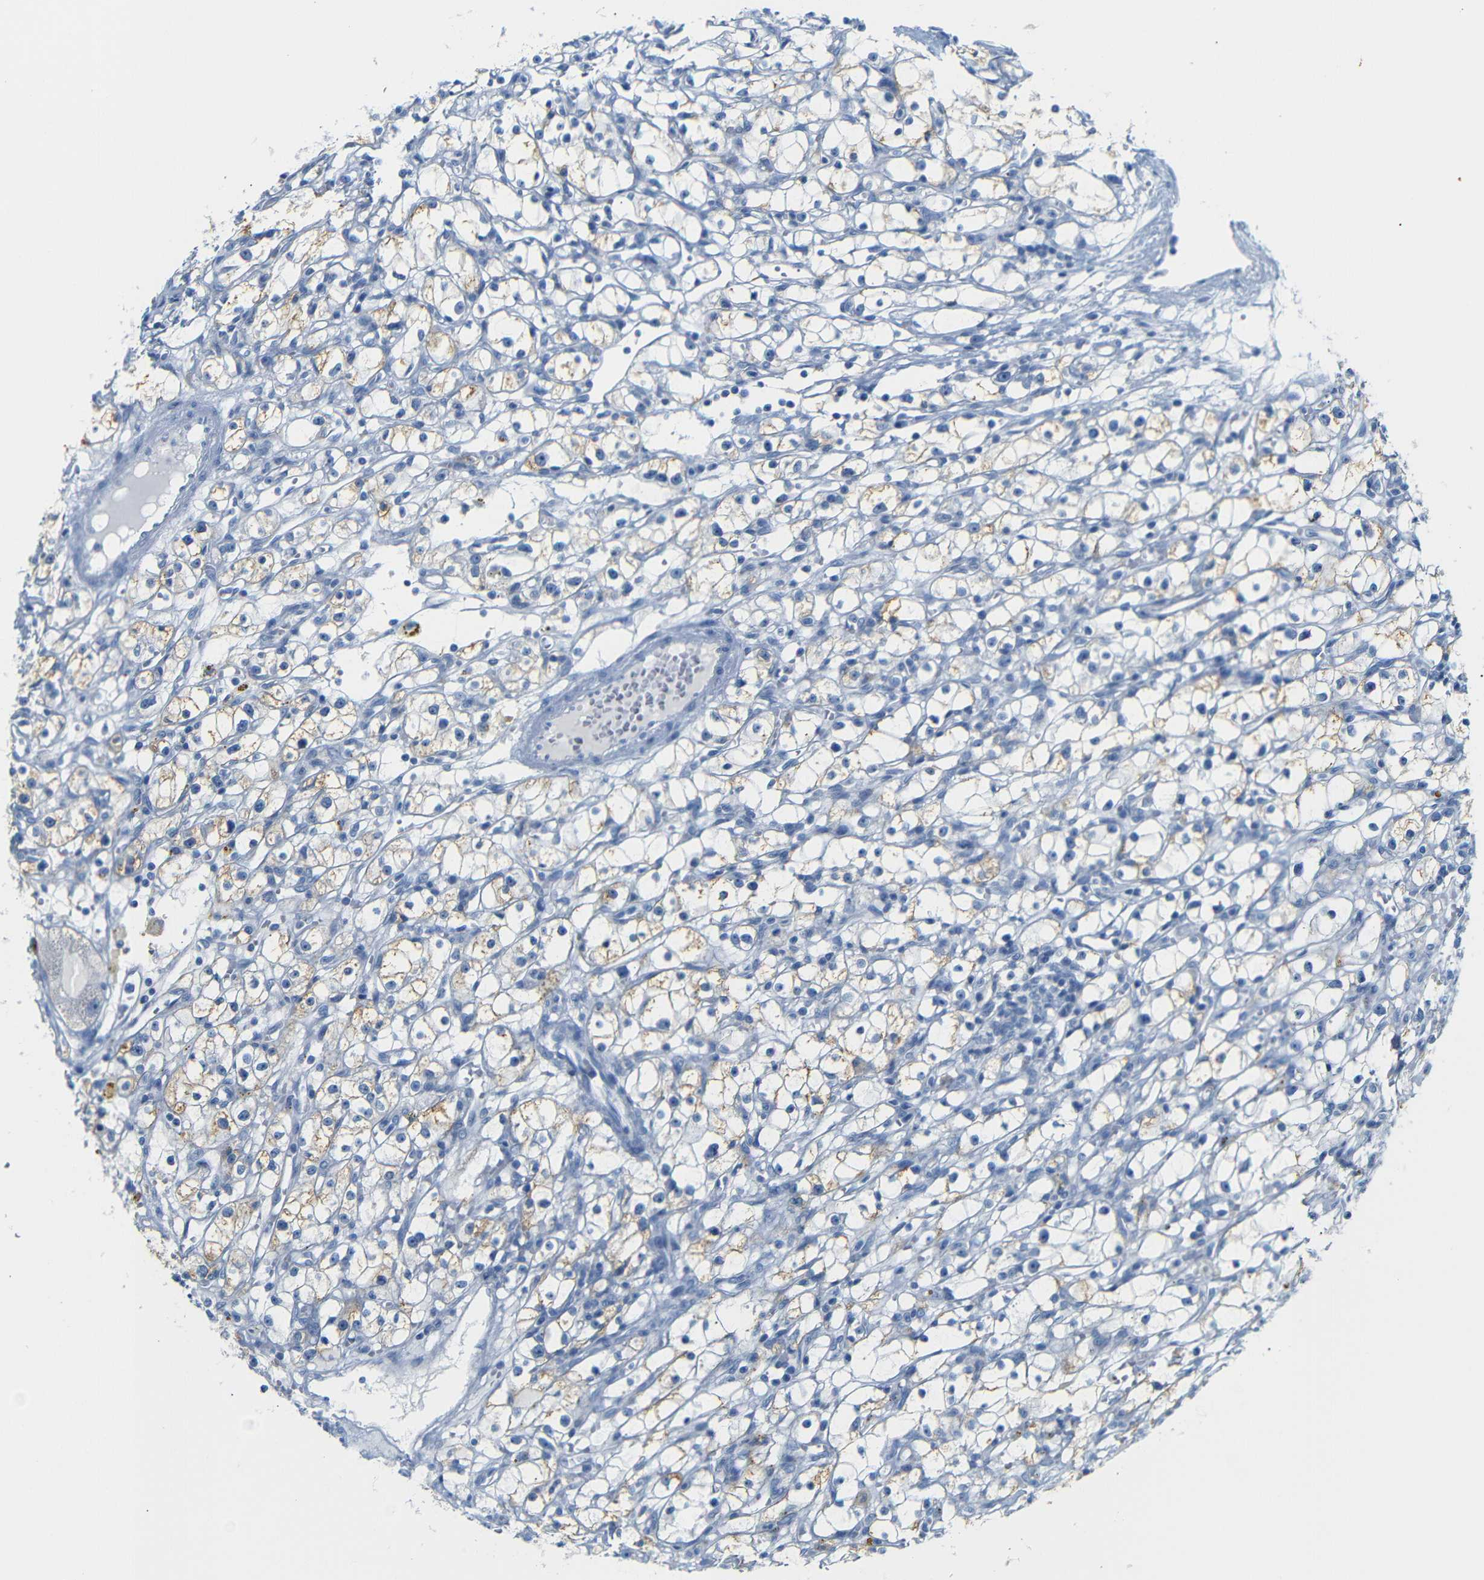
{"staining": {"intensity": "weak", "quantity": "25%-75%", "location": "cytoplasmic/membranous"}, "tissue": "renal cancer", "cell_type": "Tumor cells", "image_type": "cancer", "snomed": [{"axis": "morphology", "description": "Adenocarcinoma, NOS"}, {"axis": "topography", "description": "Kidney"}], "caption": "Tumor cells exhibit low levels of weak cytoplasmic/membranous expression in about 25%-75% of cells in renal cancer (adenocarcinoma).", "gene": "FCRL1", "patient": {"sex": "male", "age": 56}}